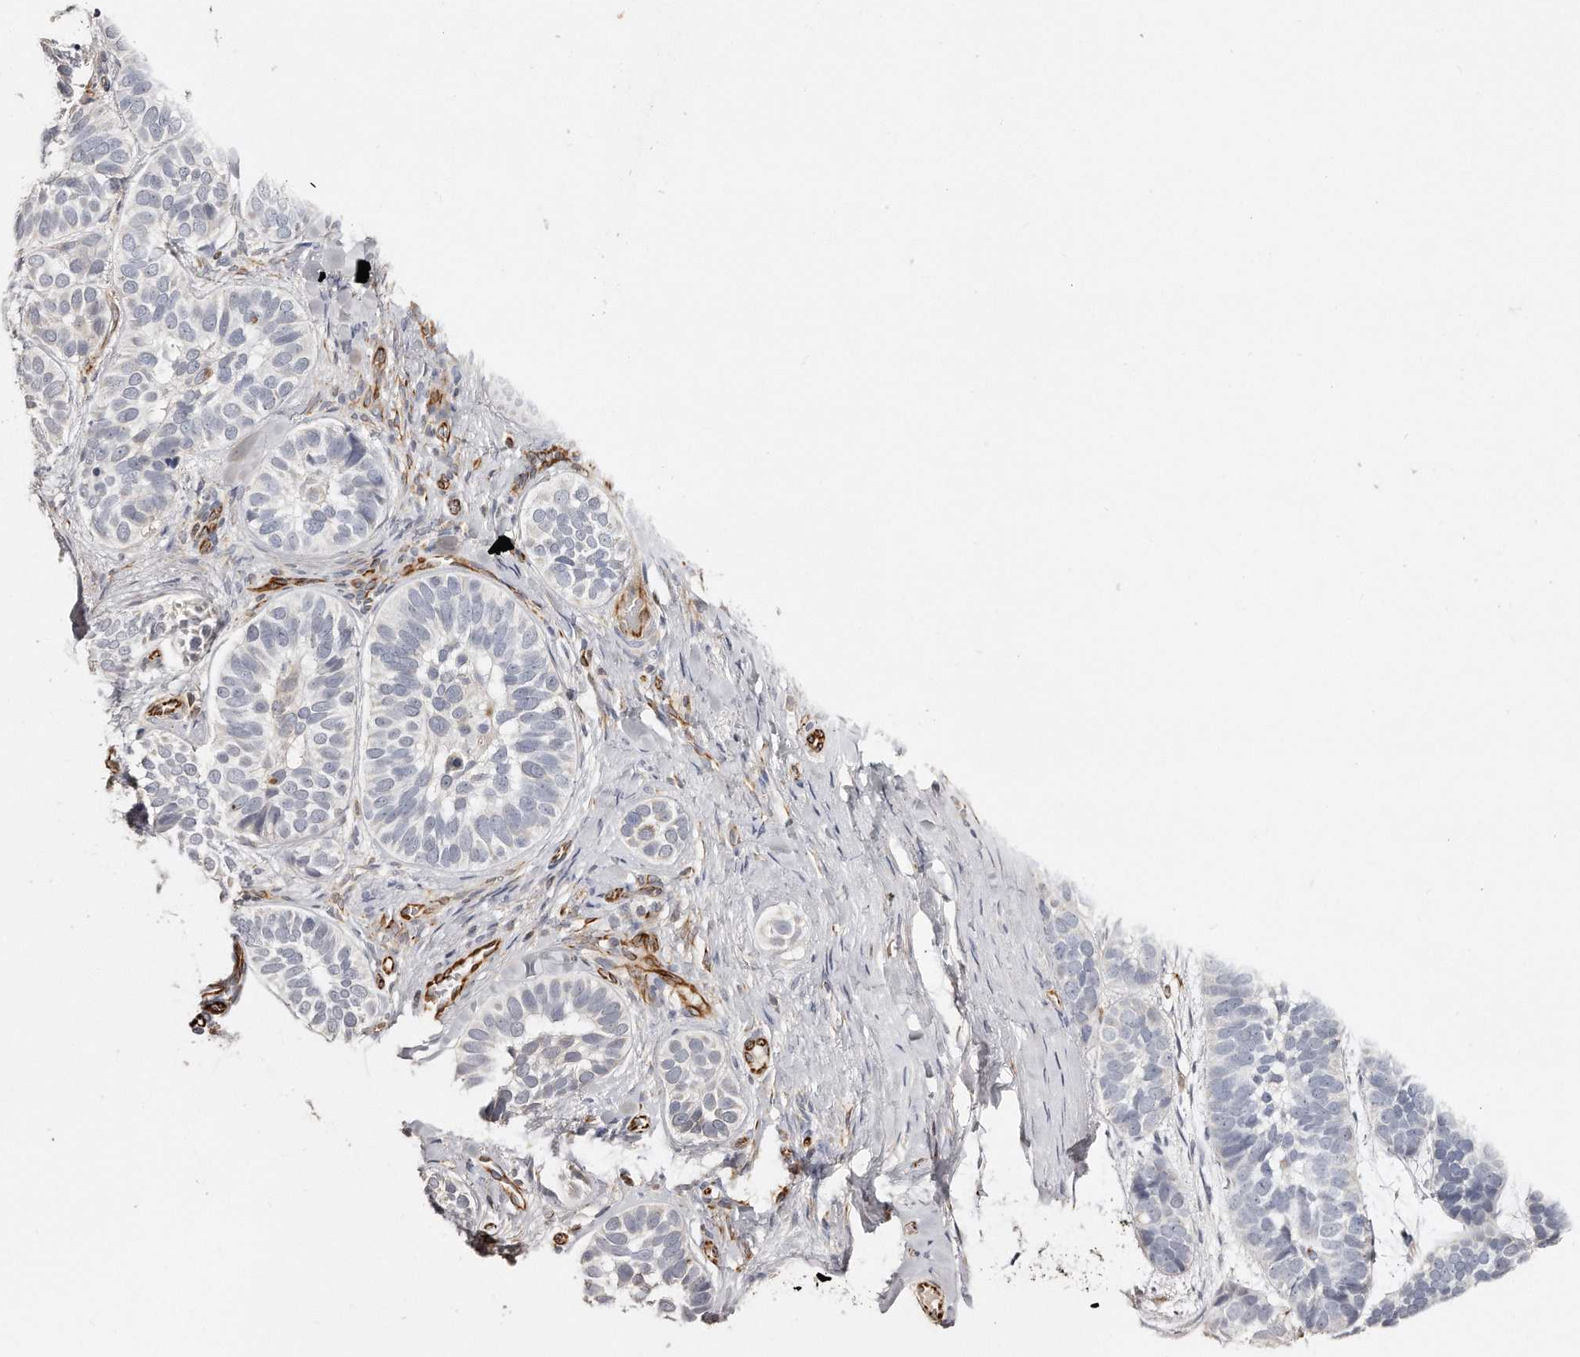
{"staining": {"intensity": "negative", "quantity": "none", "location": "none"}, "tissue": "skin cancer", "cell_type": "Tumor cells", "image_type": "cancer", "snomed": [{"axis": "morphology", "description": "Basal cell carcinoma"}, {"axis": "topography", "description": "Skin"}], "caption": "Immunohistochemistry image of neoplastic tissue: human skin cancer (basal cell carcinoma) stained with DAB reveals no significant protein expression in tumor cells.", "gene": "ZYG11A", "patient": {"sex": "male", "age": 62}}